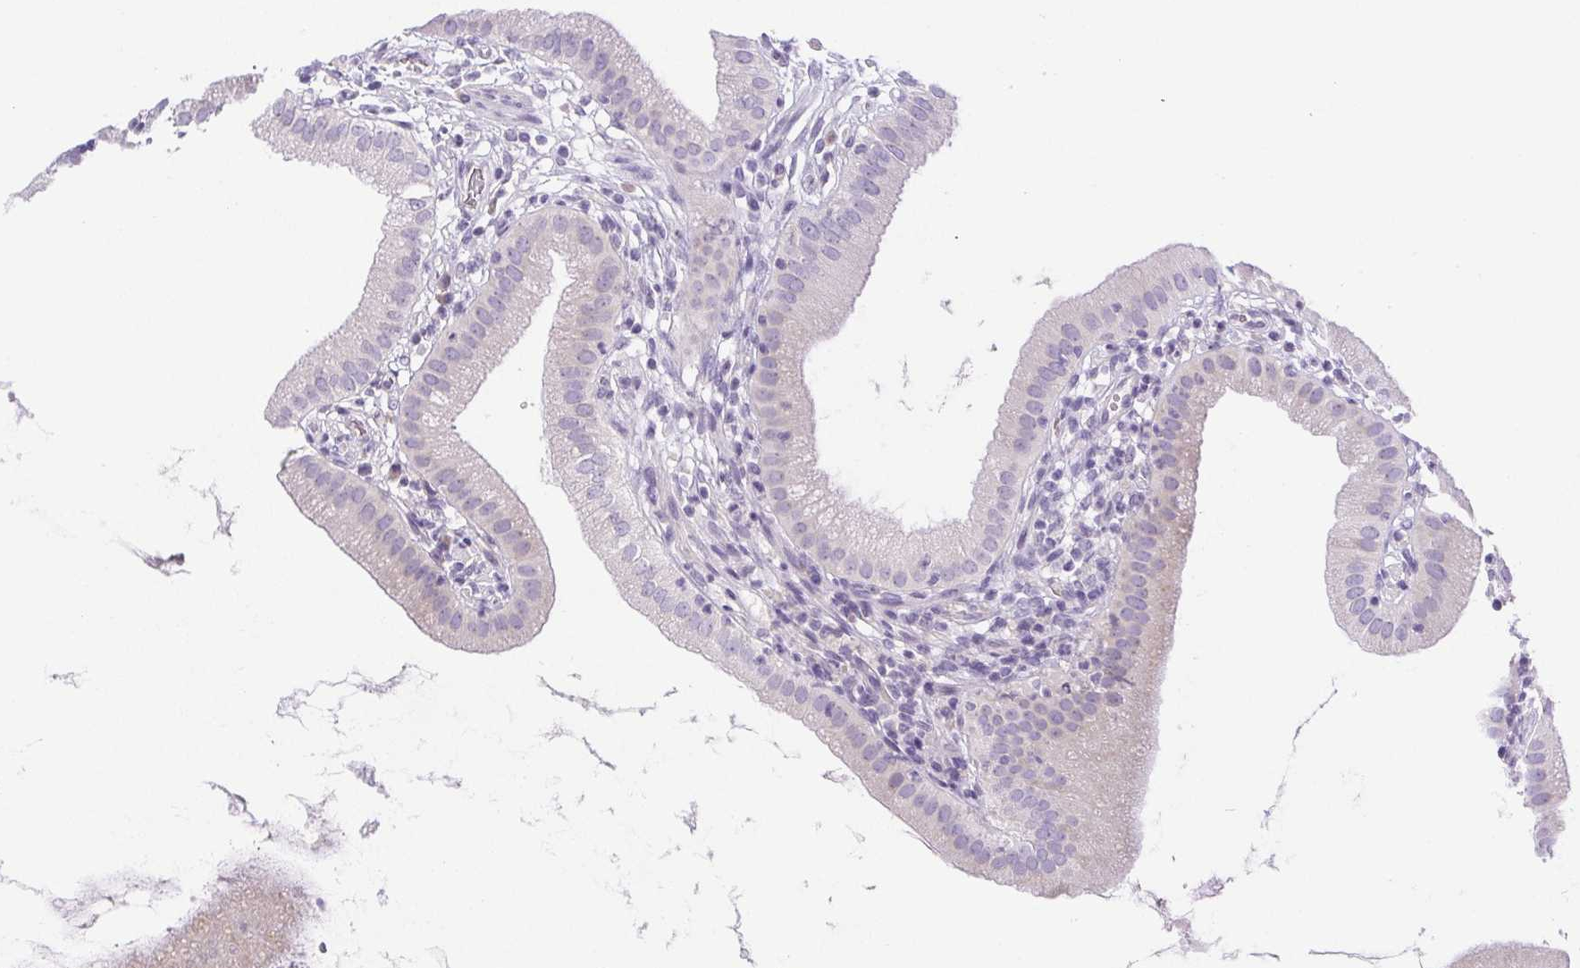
{"staining": {"intensity": "negative", "quantity": "none", "location": "none"}, "tissue": "gallbladder", "cell_type": "Glandular cells", "image_type": "normal", "snomed": [{"axis": "morphology", "description": "Normal tissue, NOS"}, {"axis": "topography", "description": "Gallbladder"}], "caption": "Immunohistochemistry histopathology image of benign gallbladder stained for a protein (brown), which displays no staining in glandular cells. (Brightfield microscopy of DAB immunohistochemistry (IHC) at high magnification).", "gene": "PAPPA2", "patient": {"sex": "female", "age": 65}}